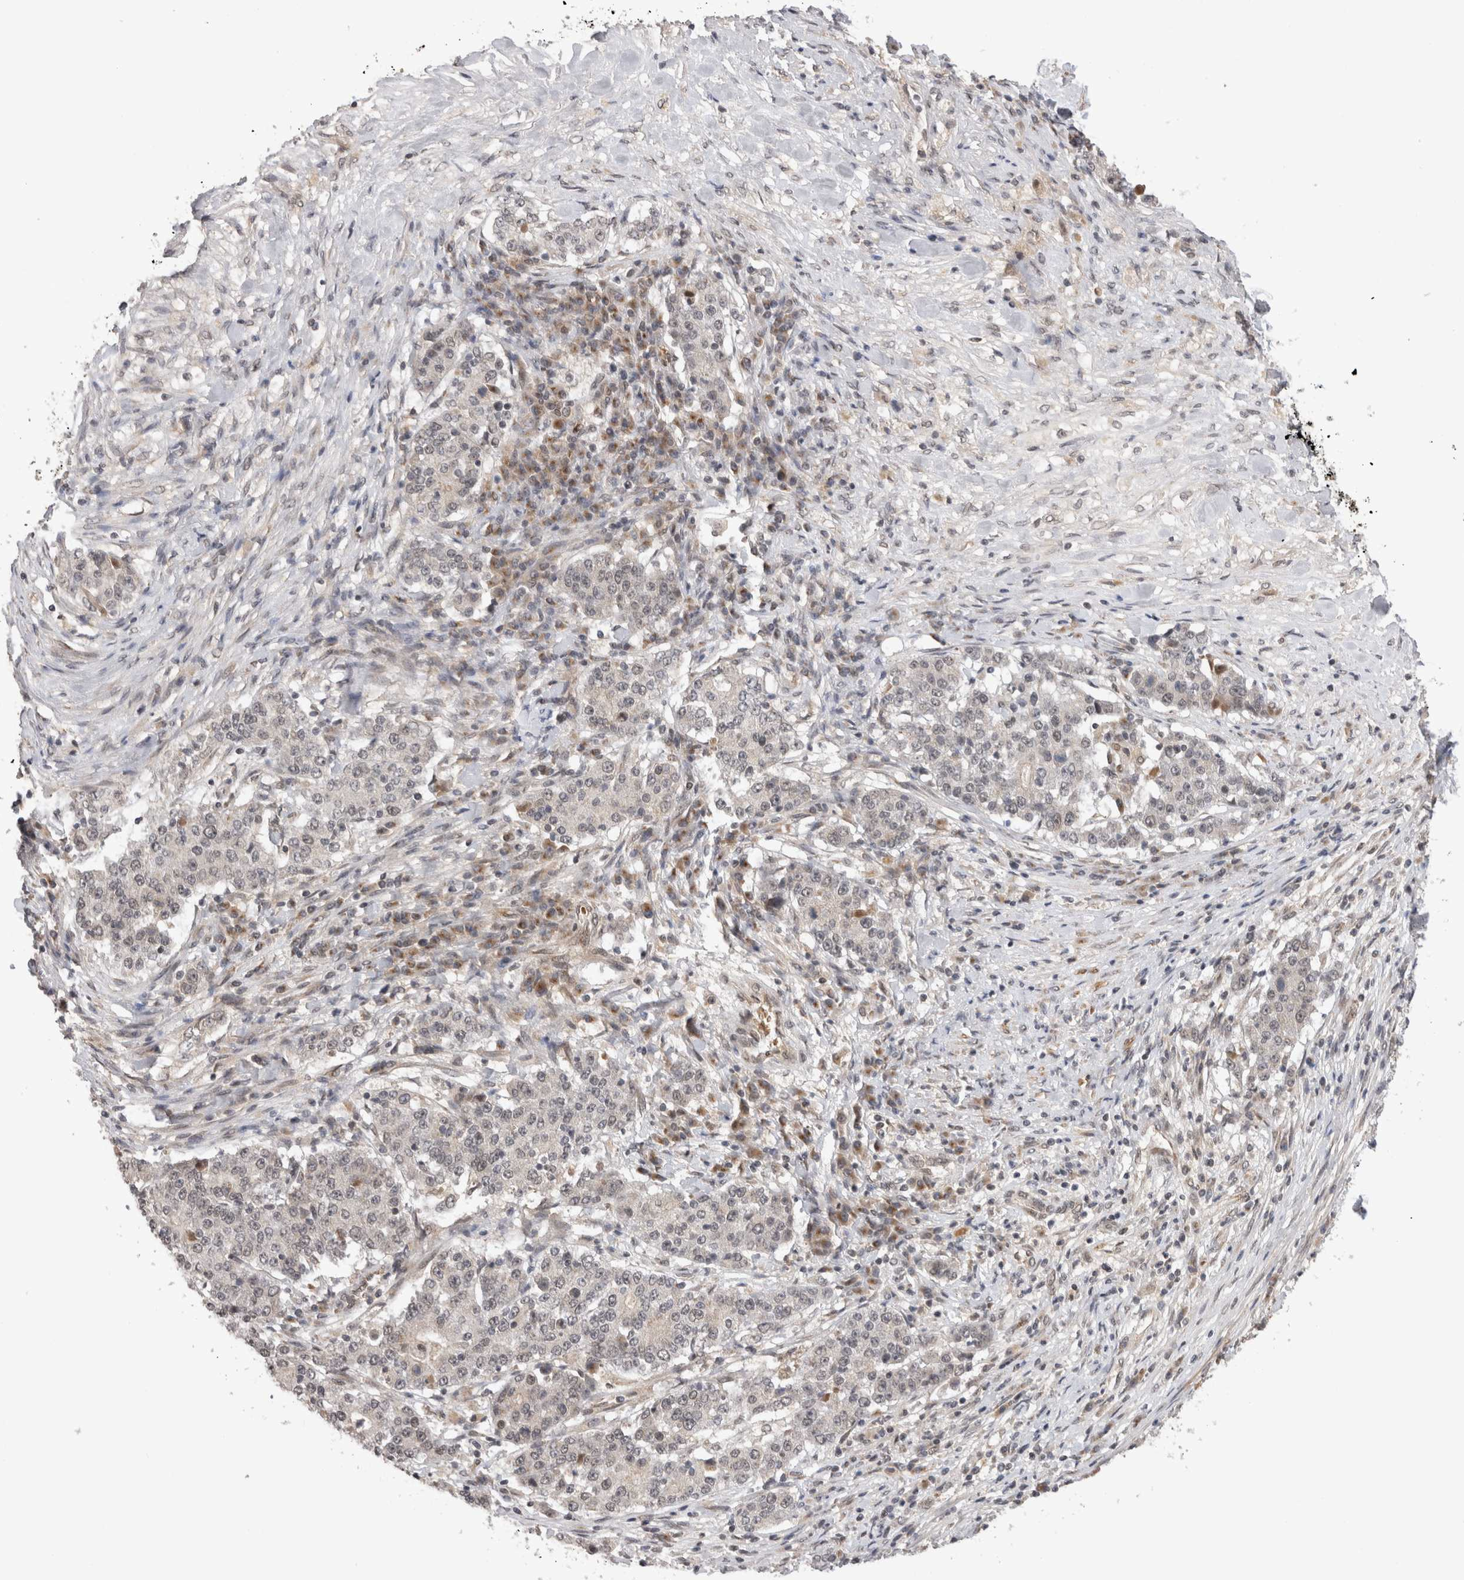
{"staining": {"intensity": "negative", "quantity": "none", "location": "none"}, "tissue": "stomach cancer", "cell_type": "Tumor cells", "image_type": "cancer", "snomed": [{"axis": "morphology", "description": "Adenocarcinoma, NOS"}, {"axis": "topography", "description": "Stomach"}], "caption": "DAB immunohistochemical staining of stomach cancer (adenocarcinoma) exhibits no significant staining in tumor cells.", "gene": "TMEM65", "patient": {"sex": "male", "age": 59}}